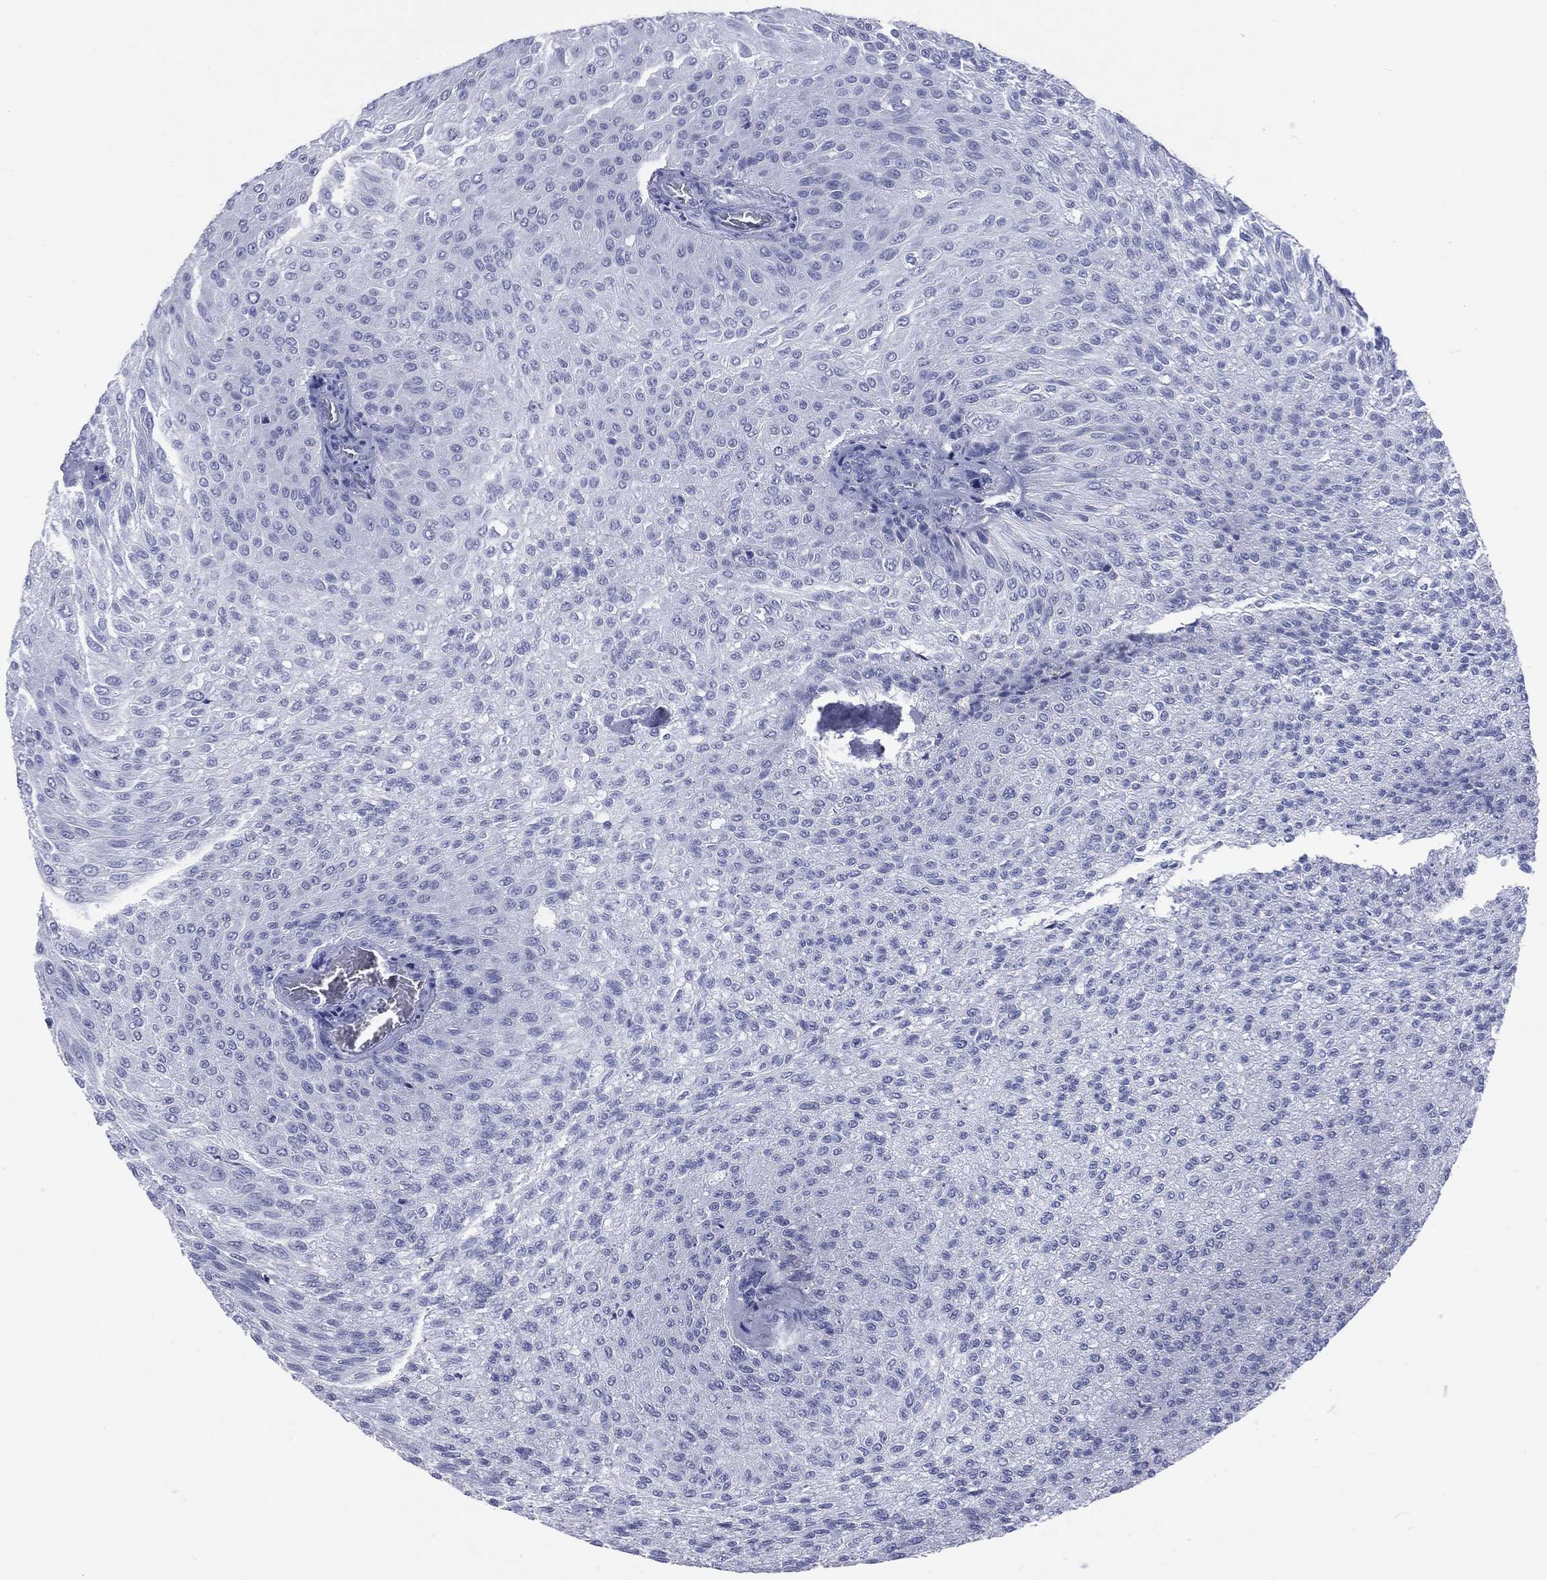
{"staining": {"intensity": "negative", "quantity": "none", "location": "none"}, "tissue": "urothelial cancer", "cell_type": "Tumor cells", "image_type": "cancer", "snomed": [{"axis": "morphology", "description": "Urothelial carcinoma, Low grade"}, {"axis": "topography", "description": "Ureter, NOS"}, {"axis": "topography", "description": "Urinary bladder"}], "caption": "This is an immunohistochemistry (IHC) micrograph of urothelial cancer. There is no staining in tumor cells.", "gene": "CYLC1", "patient": {"sex": "male", "age": 78}}